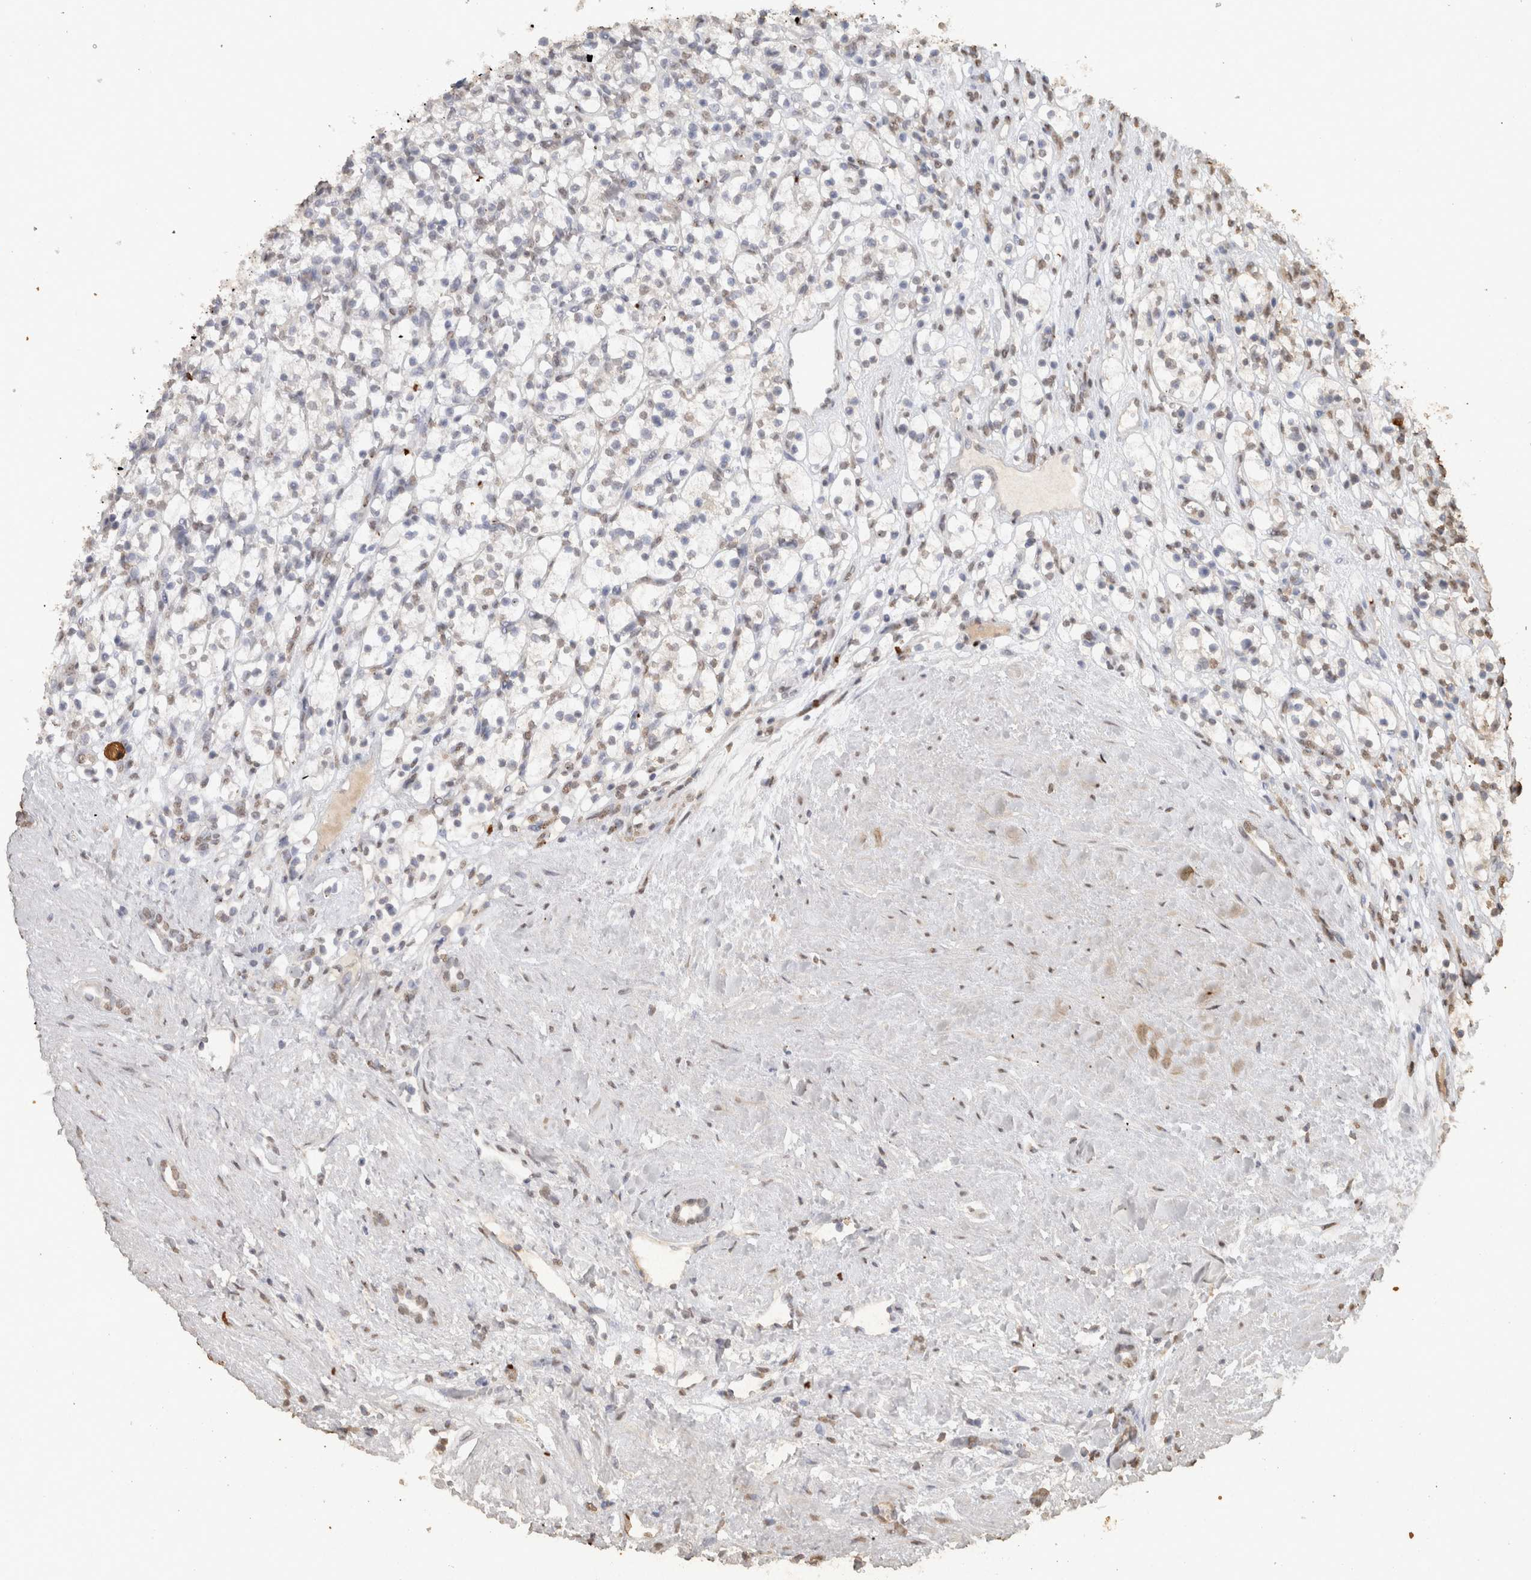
{"staining": {"intensity": "weak", "quantity": "25%-75%", "location": "nuclear"}, "tissue": "renal cancer", "cell_type": "Tumor cells", "image_type": "cancer", "snomed": [{"axis": "morphology", "description": "Adenocarcinoma, NOS"}, {"axis": "topography", "description": "Kidney"}], "caption": "Tumor cells display low levels of weak nuclear expression in approximately 25%-75% of cells in renal adenocarcinoma.", "gene": "HAND2", "patient": {"sex": "female", "age": 57}}